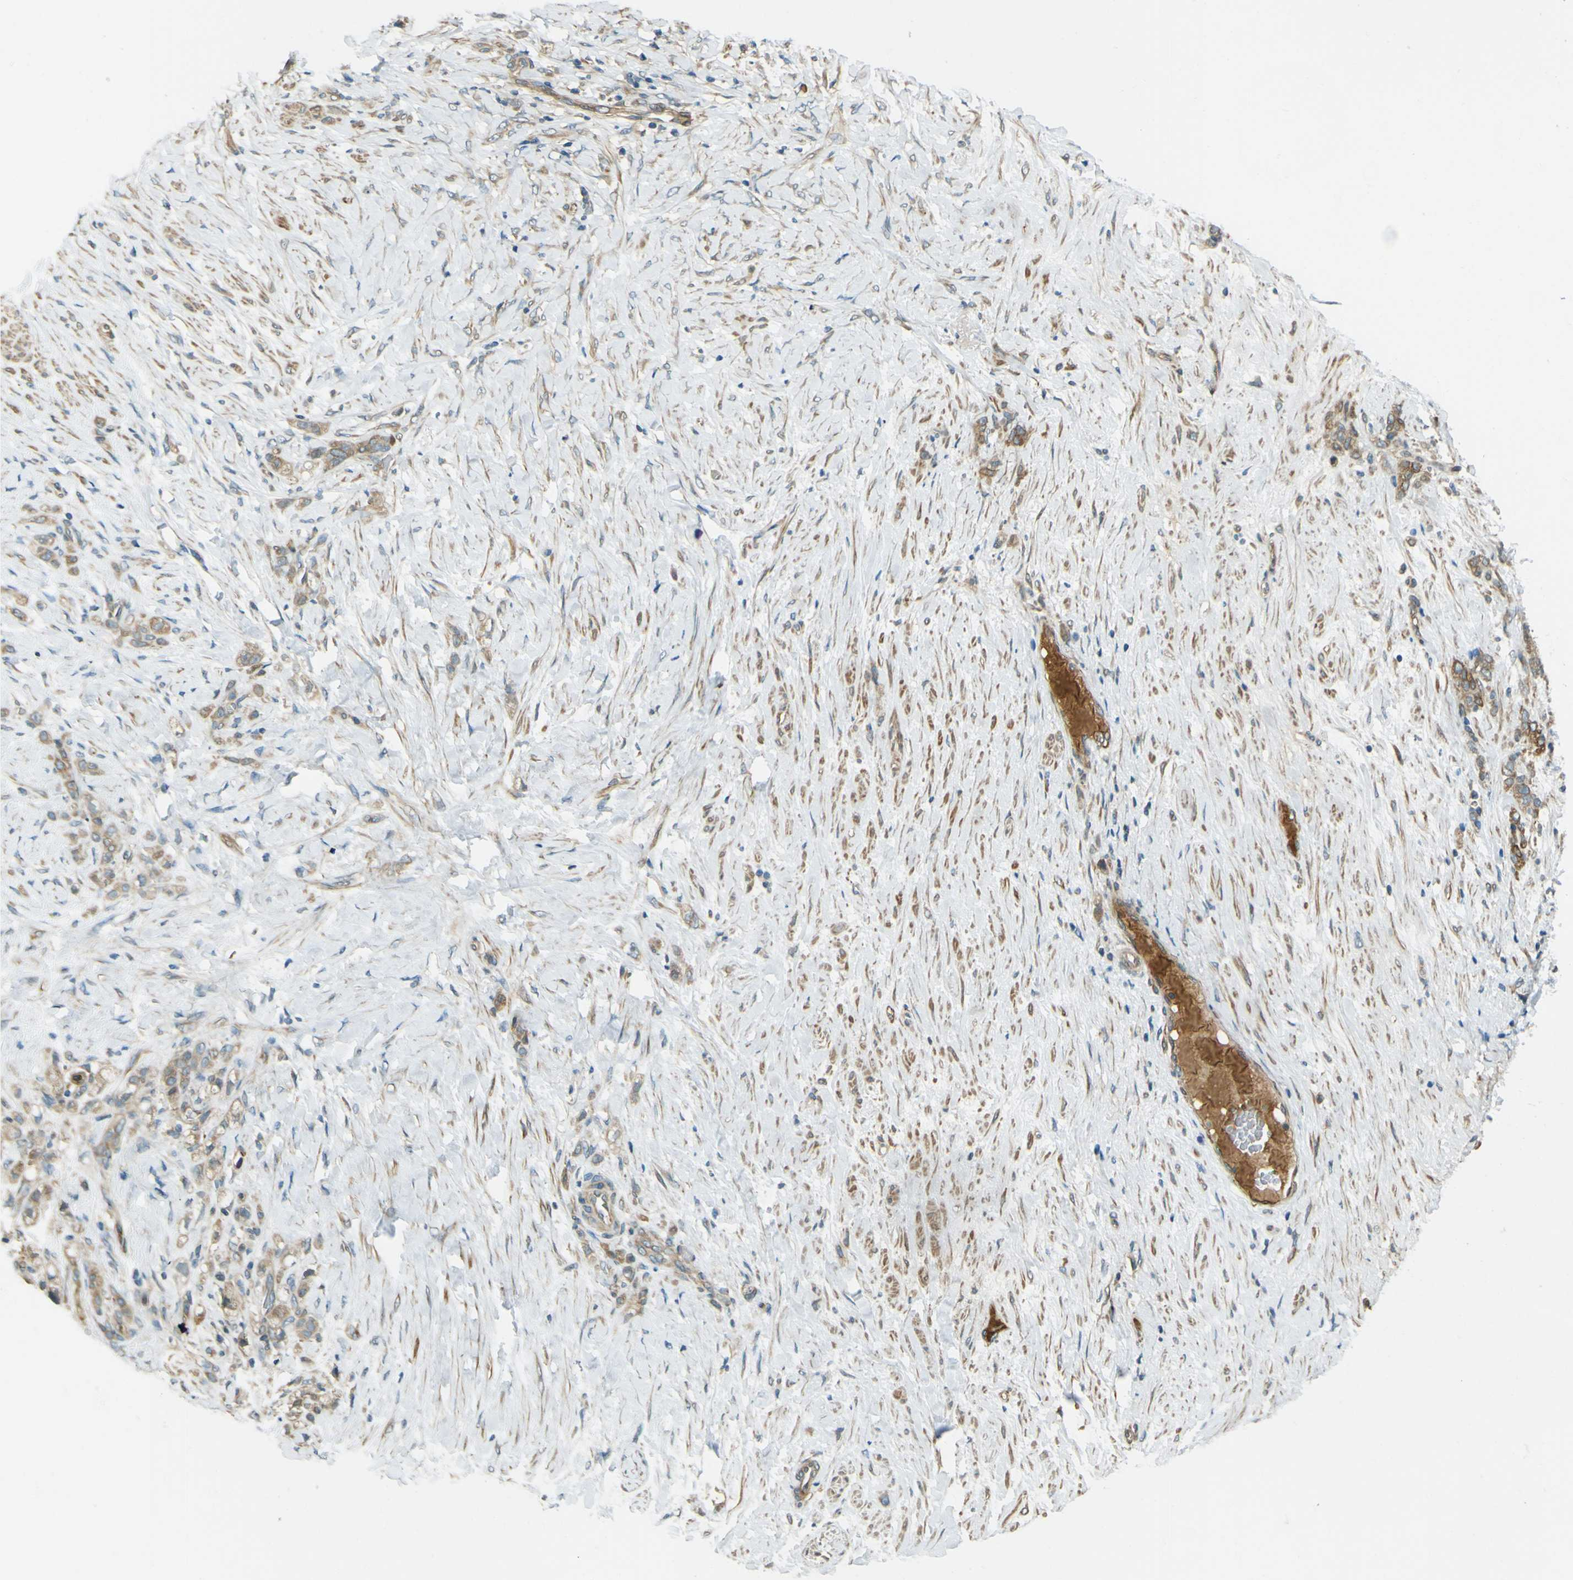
{"staining": {"intensity": "weak", "quantity": "25%-75%", "location": "cytoplasmic/membranous"}, "tissue": "stomach cancer", "cell_type": "Tumor cells", "image_type": "cancer", "snomed": [{"axis": "morphology", "description": "Adenocarcinoma, NOS"}, {"axis": "topography", "description": "Stomach"}], "caption": "An image of adenocarcinoma (stomach) stained for a protein shows weak cytoplasmic/membranous brown staining in tumor cells.", "gene": "LPCAT1", "patient": {"sex": "male", "age": 82}}